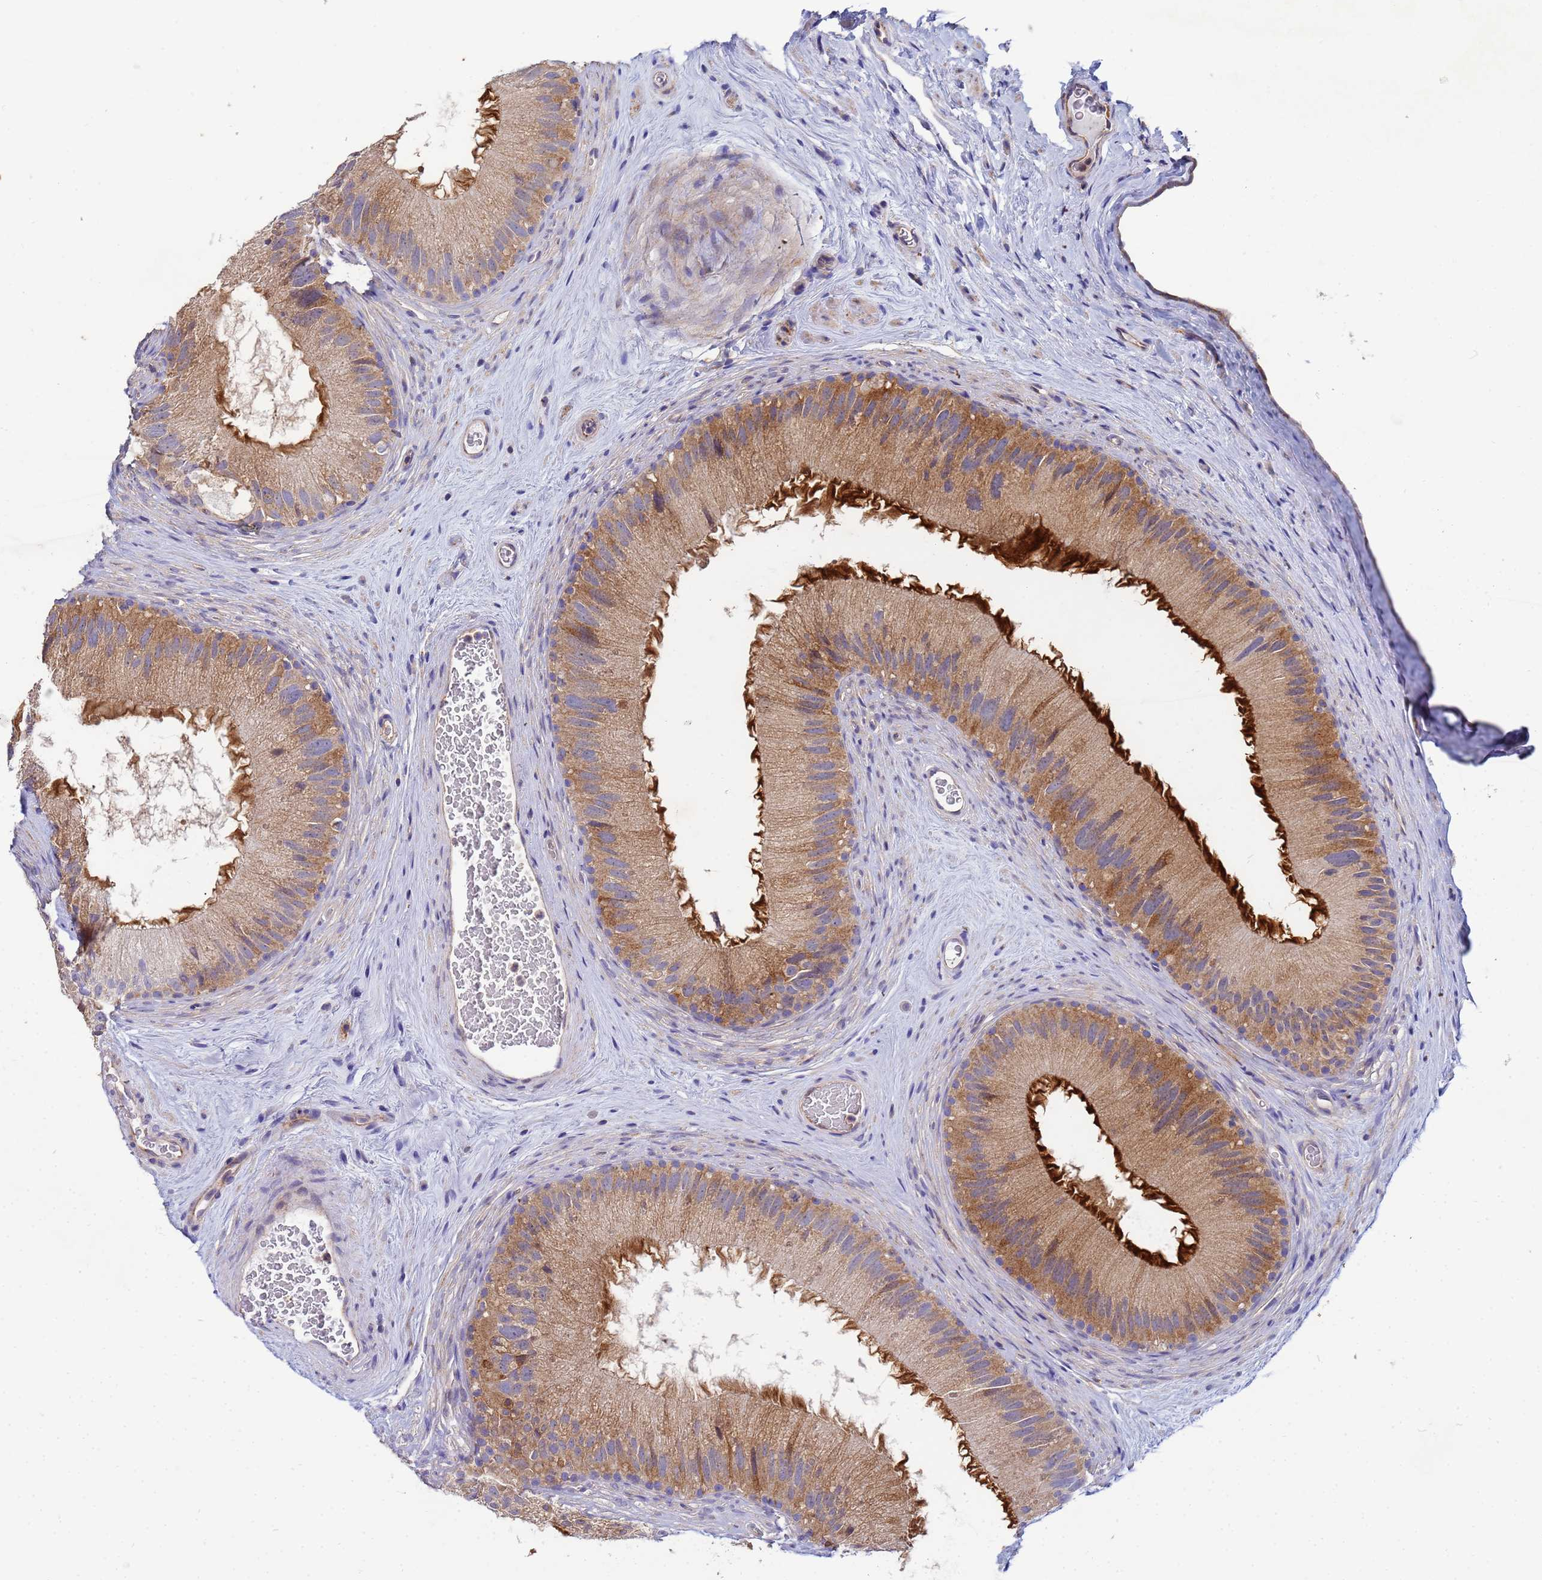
{"staining": {"intensity": "moderate", "quantity": ">75%", "location": "cytoplasmic/membranous"}, "tissue": "epididymis", "cell_type": "Glandular cells", "image_type": "normal", "snomed": [{"axis": "morphology", "description": "Normal tissue, NOS"}, {"axis": "topography", "description": "Epididymis"}], "caption": "High-magnification brightfield microscopy of benign epididymis stained with DAB (3,3'-diaminobenzidine) (brown) and counterstained with hematoxylin (blue). glandular cells exhibit moderate cytoplasmic/membranous positivity is present in approximately>75% of cells. Using DAB (brown) and hematoxylin (blue) stains, captured at high magnification using brightfield microscopy.", "gene": "CDC34", "patient": {"sex": "male", "age": 50}}